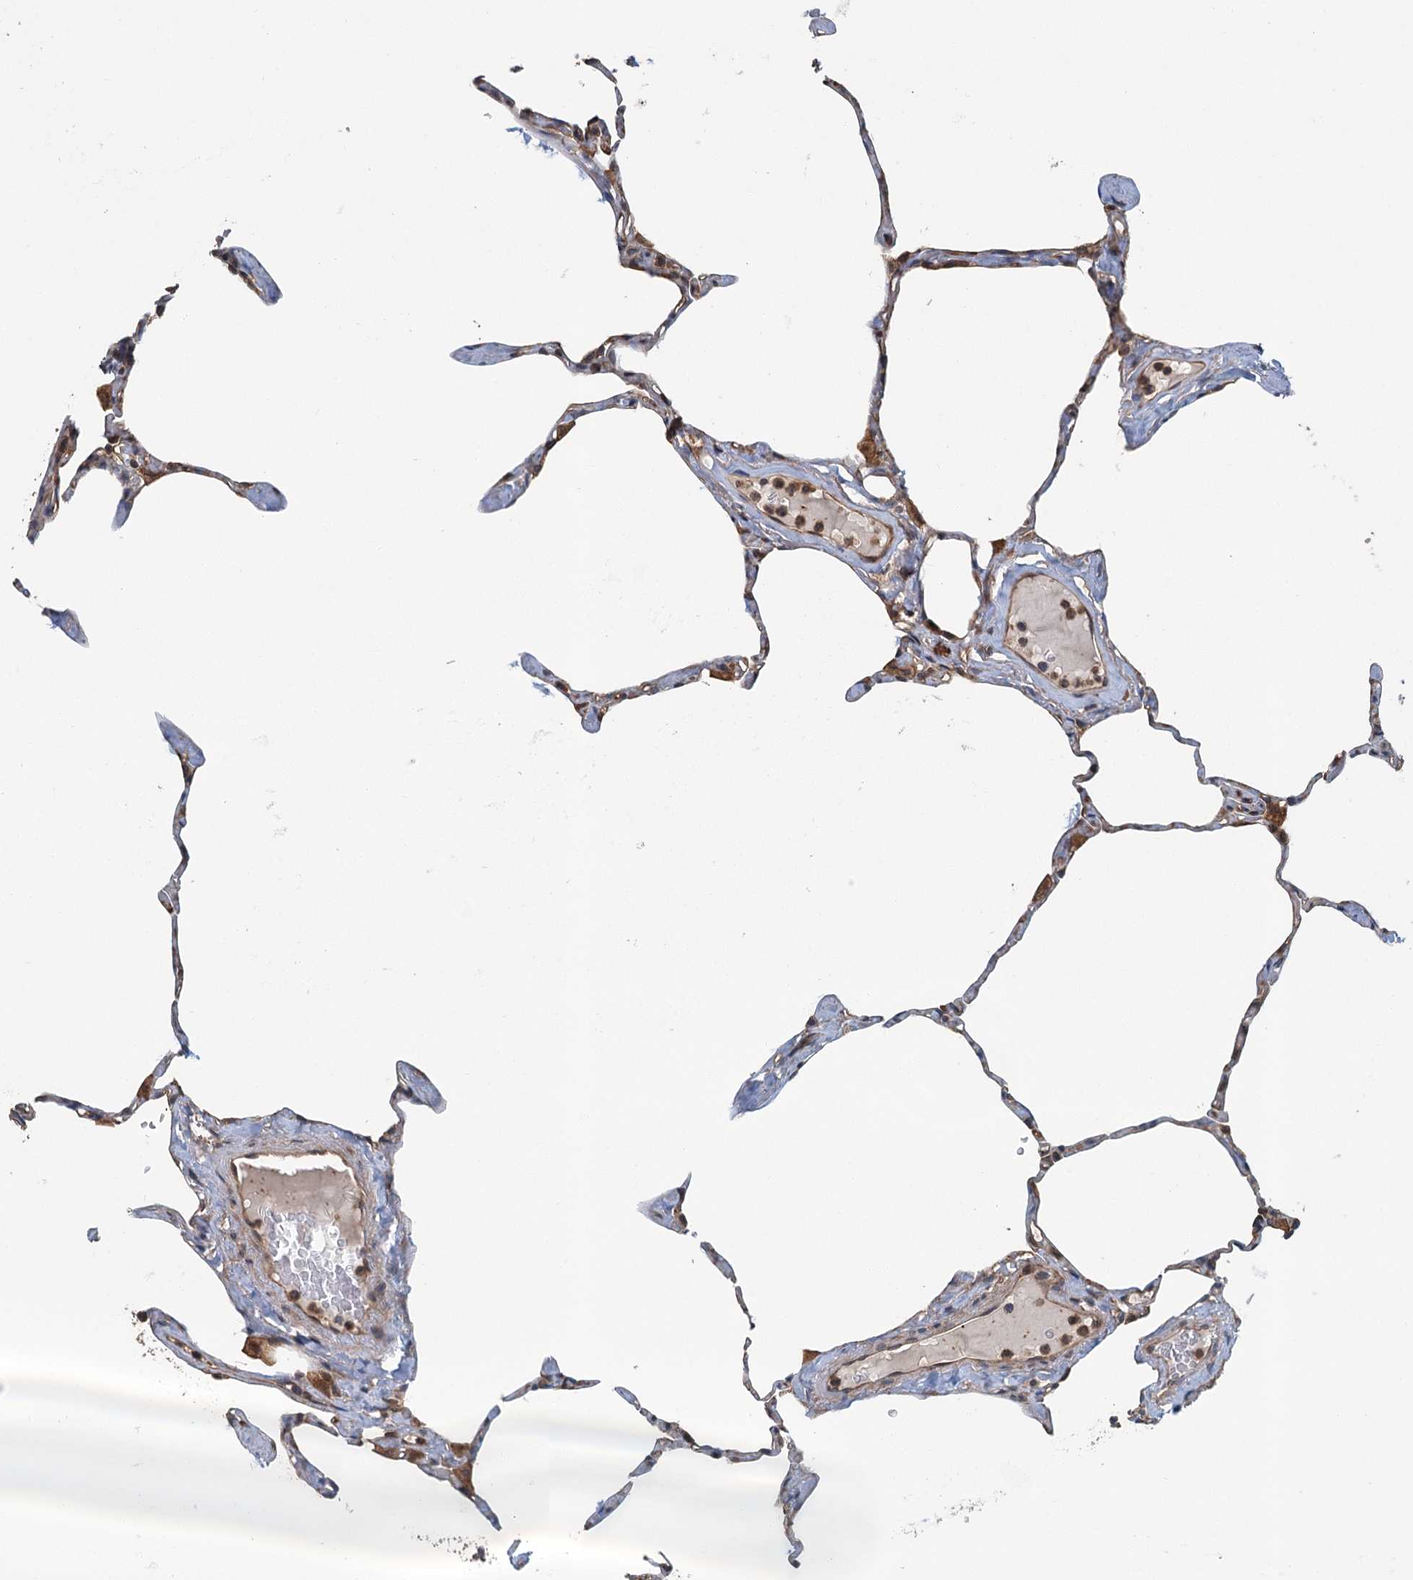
{"staining": {"intensity": "weak", "quantity": "<25%", "location": "cytoplasmic/membranous"}, "tissue": "lung", "cell_type": "Alveolar cells", "image_type": "normal", "snomed": [{"axis": "morphology", "description": "Normal tissue, NOS"}, {"axis": "topography", "description": "Lung"}], "caption": "The IHC photomicrograph has no significant staining in alveolar cells of lung.", "gene": "ZNF527", "patient": {"sex": "male", "age": 65}}